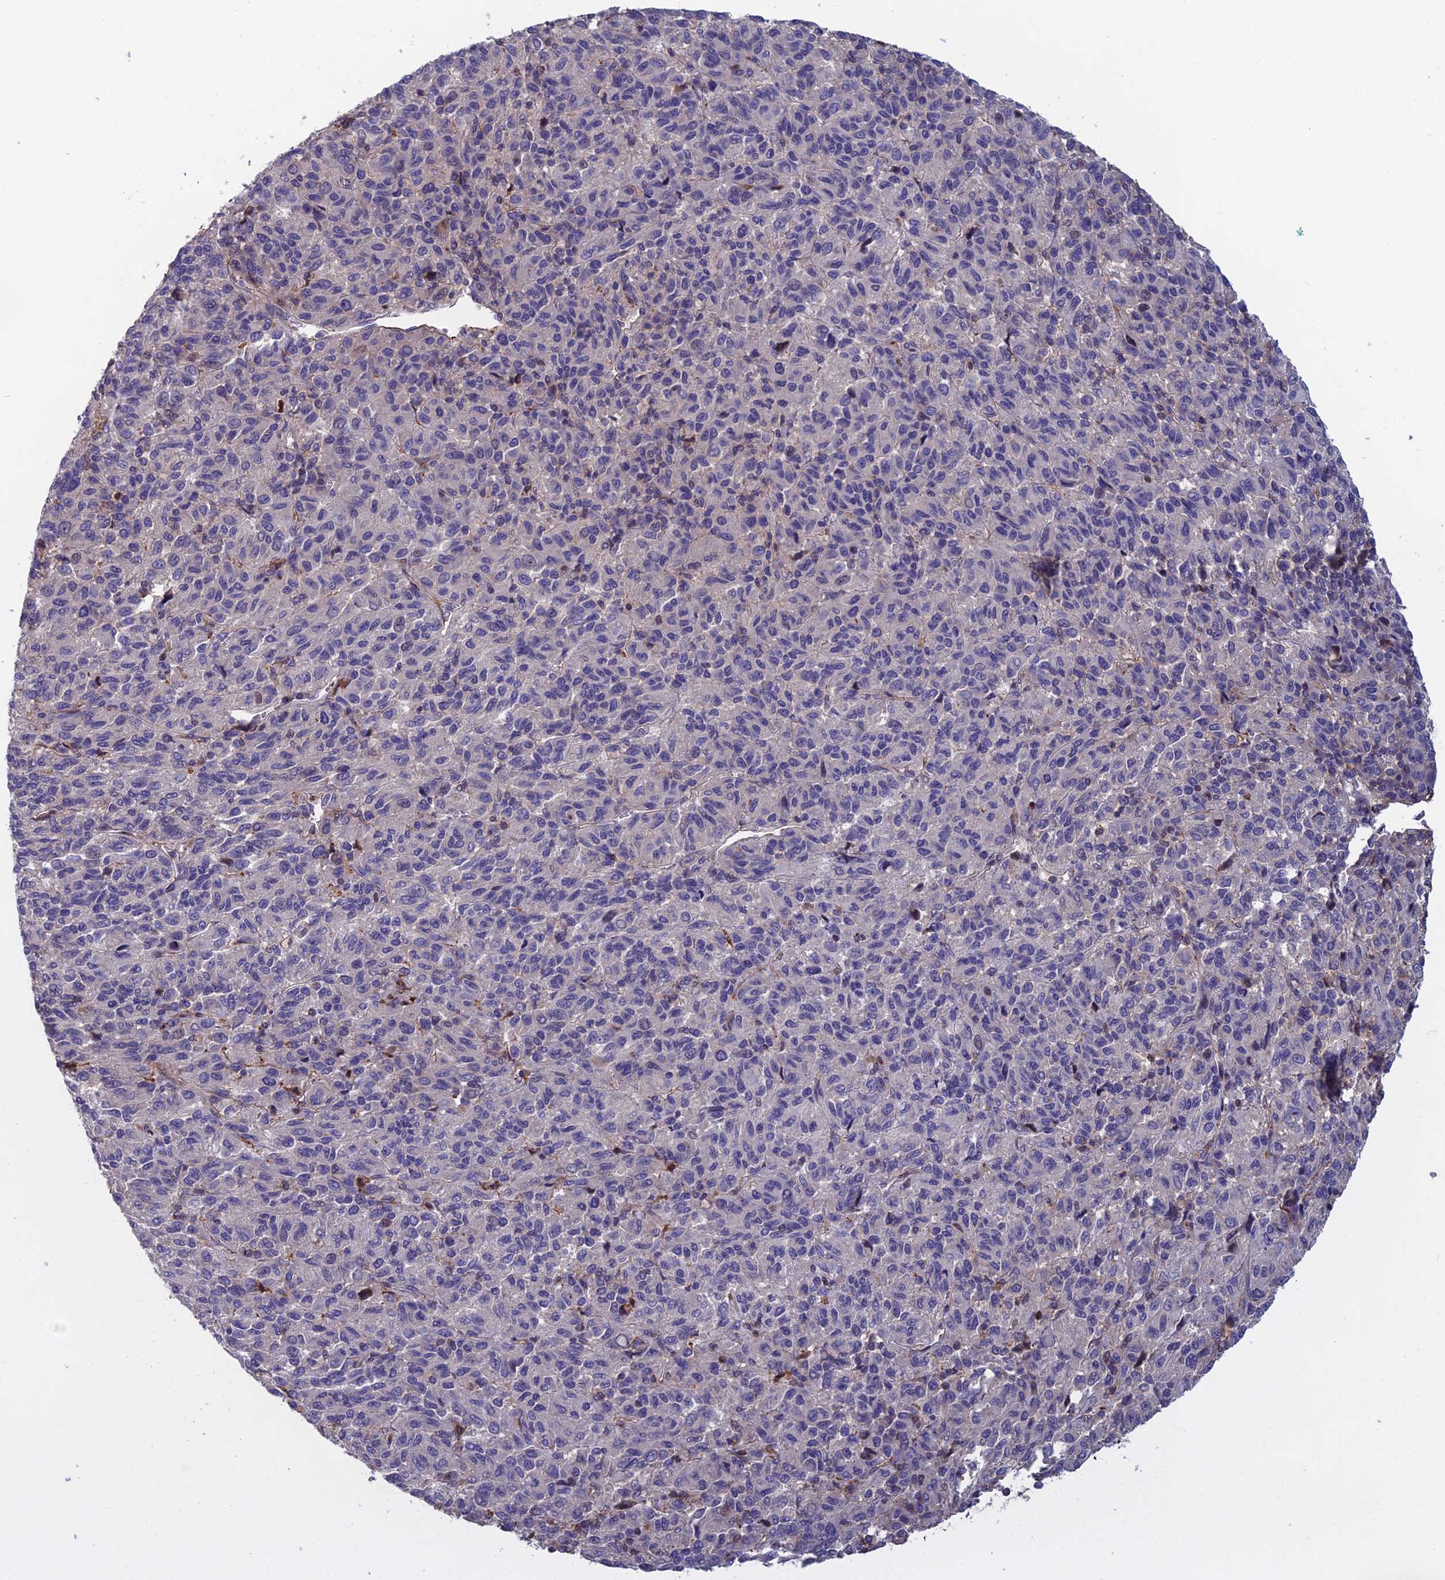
{"staining": {"intensity": "negative", "quantity": "none", "location": "none"}, "tissue": "melanoma", "cell_type": "Tumor cells", "image_type": "cancer", "snomed": [{"axis": "morphology", "description": "Malignant melanoma, Metastatic site"}, {"axis": "topography", "description": "Lung"}], "caption": "Histopathology image shows no protein positivity in tumor cells of melanoma tissue. (Stains: DAB immunohistochemistry with hematoxylin counter stain, Microscopy: brightfield microscopy at high magnification).", "gene": "C15orf62", "patient": {"sex": "male", "age": 64}}